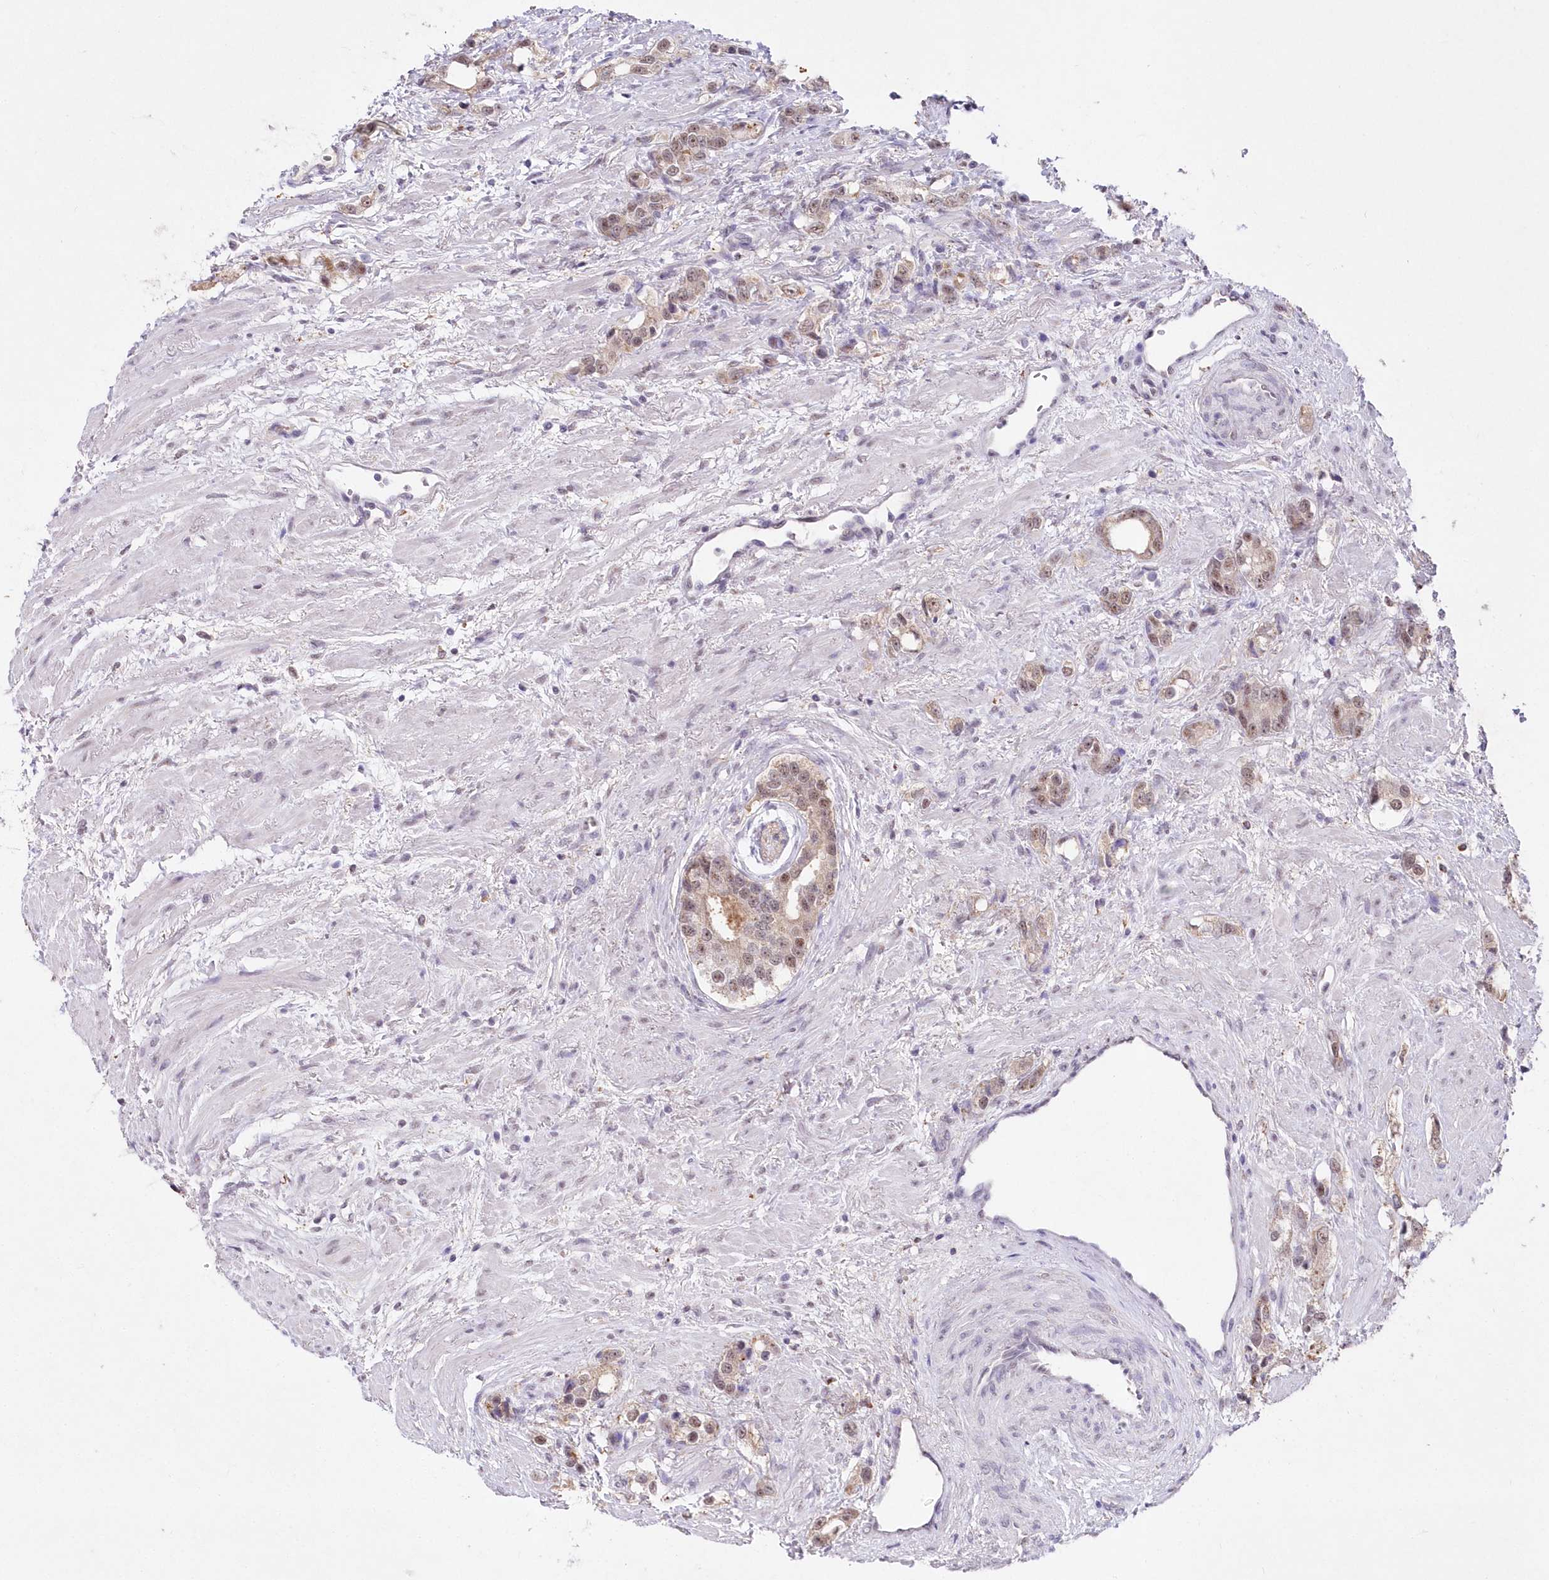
{"staining": {"intensity": "moderate", "quantity": "<25%", "location": "nuclear"}, "tissue": "prostate cancer", "cell_type": "Tumor cells", "image_type": "cancer", "snomed": [{"axis": "morphology", "description": "Adenocarcinoma, High grade"}, {"axis": "topography", "description": "Prostate"}], "caption": "A low amount of moderate nuclear positivity is identified in about <25% of tumor cells in high-grade adenocarcinoma (prostate) tissue. (IHC, brightfield microscopy, high magnification).", "gene": "RBM27", "patient": {"sex": "male", "age": 63}}